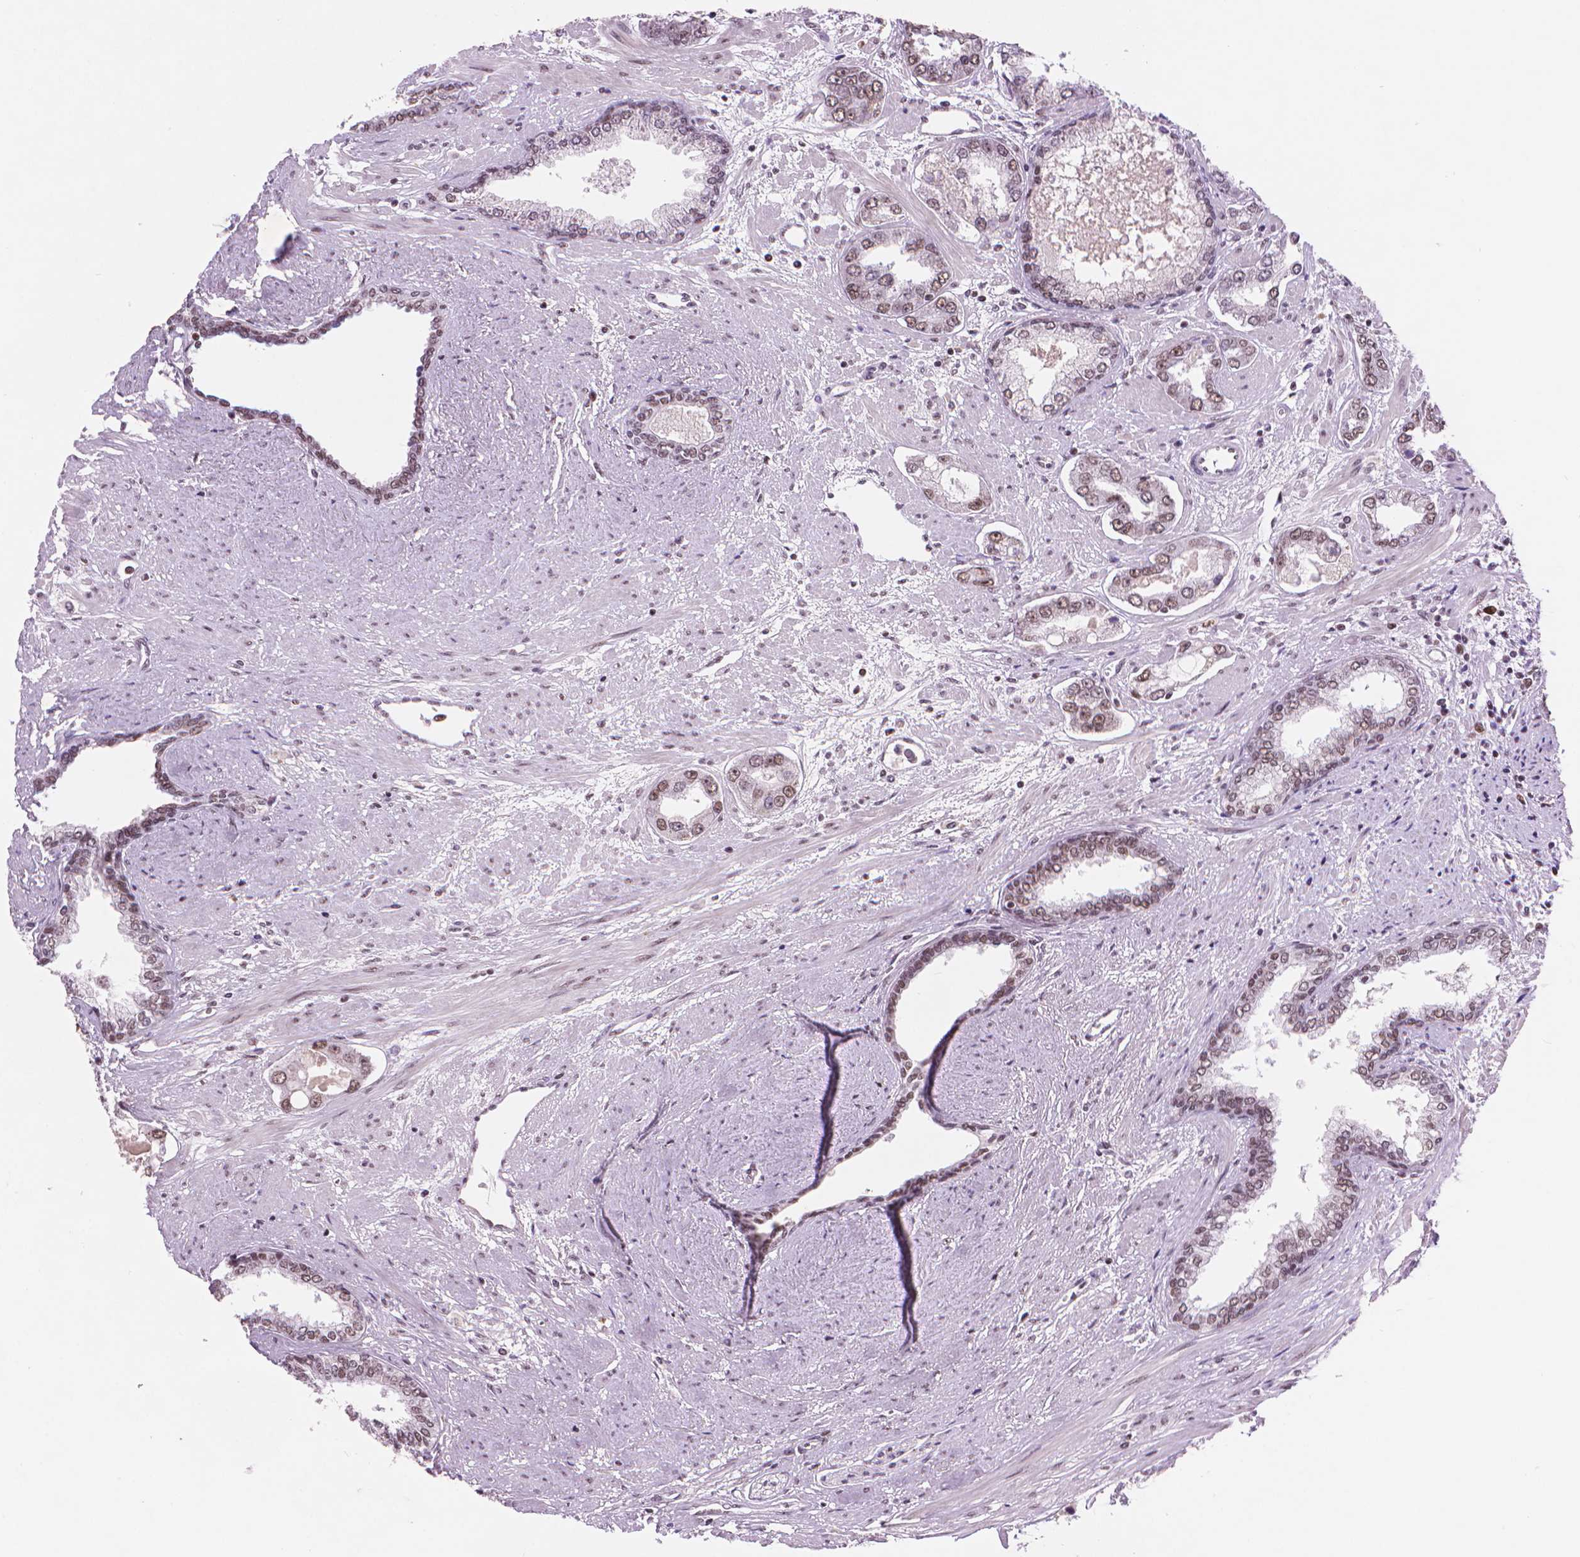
{"staining": {"intensity": "weak", "quantity": "25%-75%", "location": "nuclear"}, "tissue": "prostate cancer", "cell_type": "Tumor cells", "image_type": "cancer", "snomed": [{"axis": "morphology", "description": "Adenocarcinoma, Low grade"}, {"axis": "topography", "description": "Prostate"}], "caption": "IHC of human prostate low-grade adenocarcinoma shows low levels of weak nuclear expression in approximately 25%-75% of tumor cells.", "gene": "RPA4", "patient": {"sex": "male", "age": 60}}